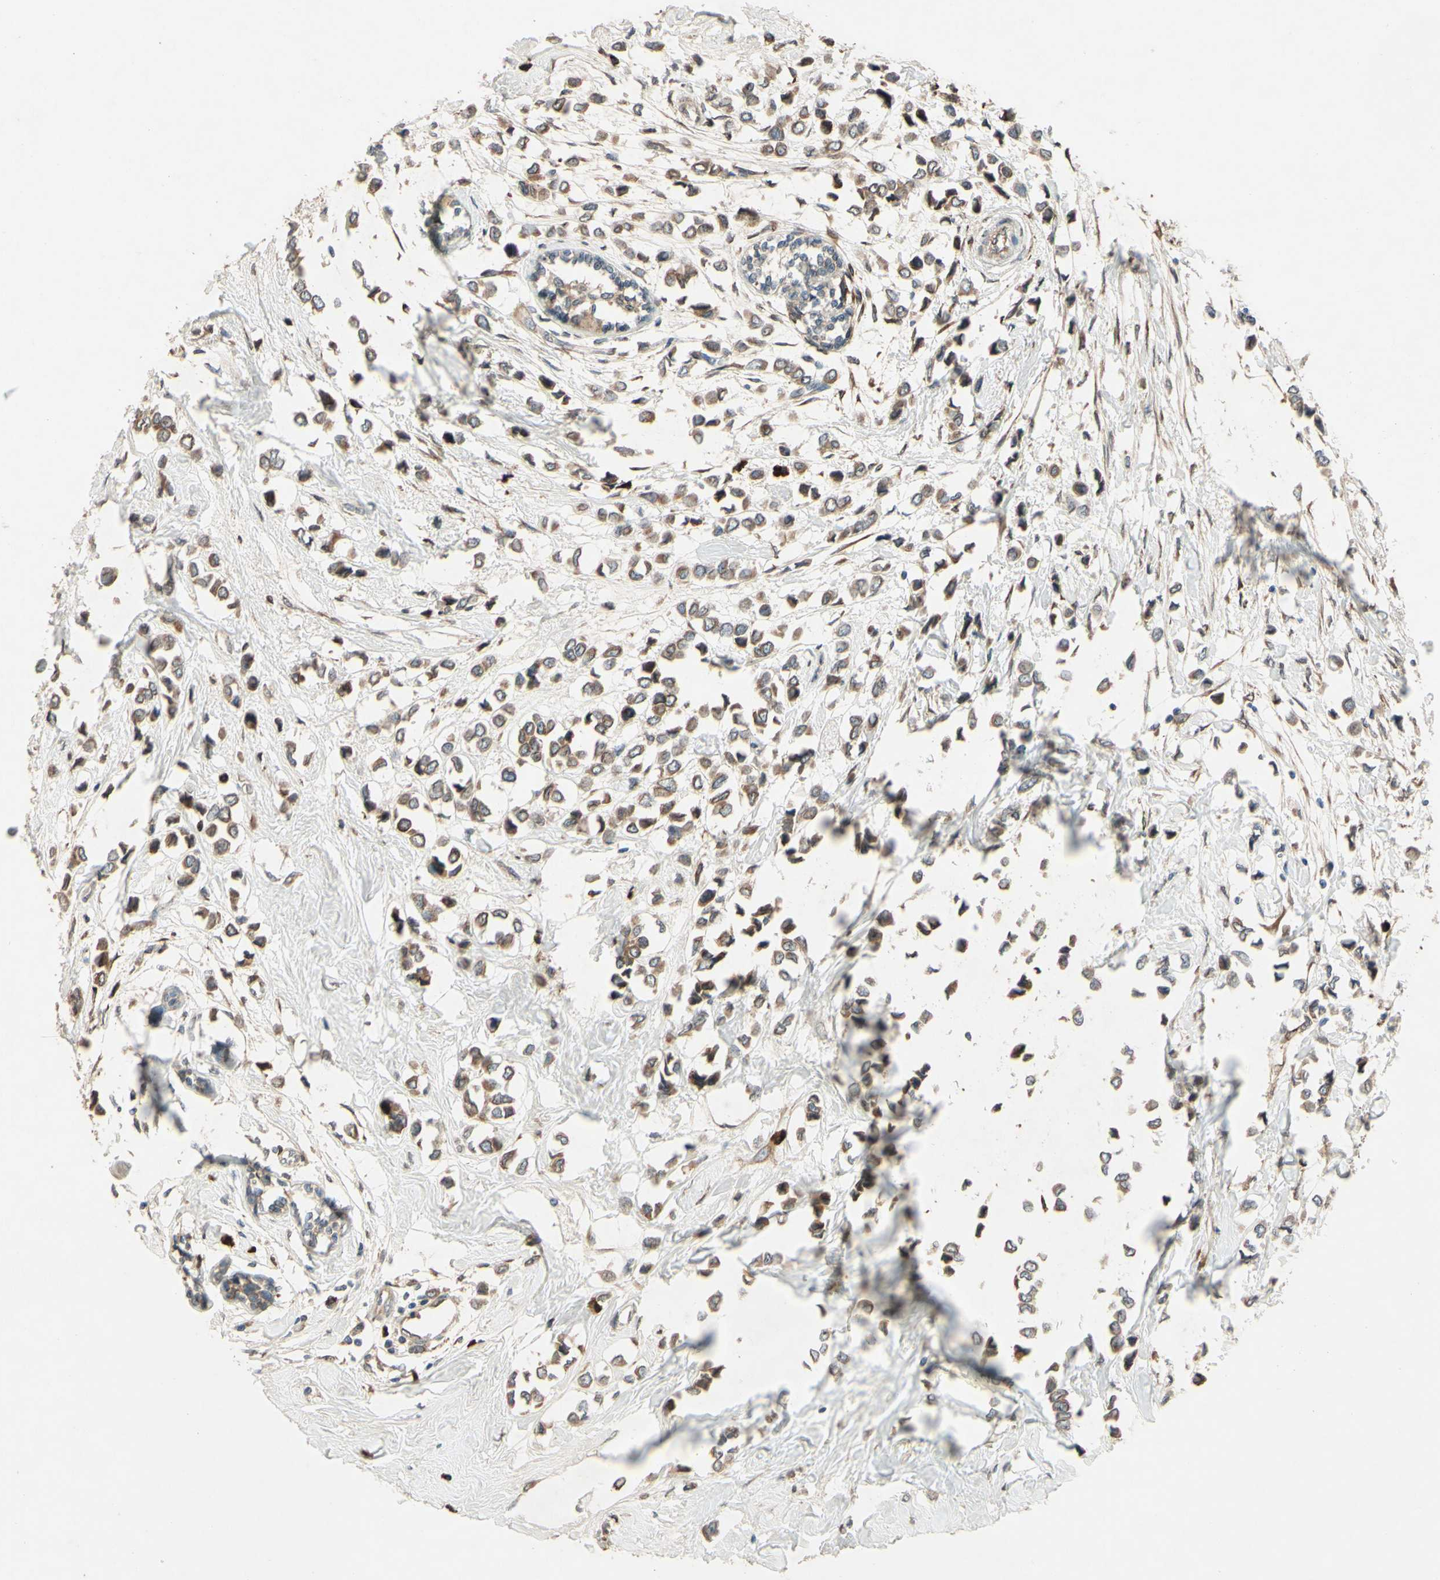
{"staining": {"intensity": "weak", "quantity": ">75%", "location": "cytoplasmic/membranous"}, "tissue": "breast cancer", "cell_type": "Tumor cells", "image_type": "cancer", "snomed": [{"axis": "morphology", "description": "Lobular carcinoma"}, {"axis": "topography", "description": "Breast"}], "caption": "Lobular carcinoma (breast) stained with DAB (3,3'-diaminobenzidine) IHC demonstrates low levels of weak cytoplasmic/membranous staining in about >75% of tumor cells.", "gene": "PTPRU", "patient": {"sex": "female", "age": 51}}